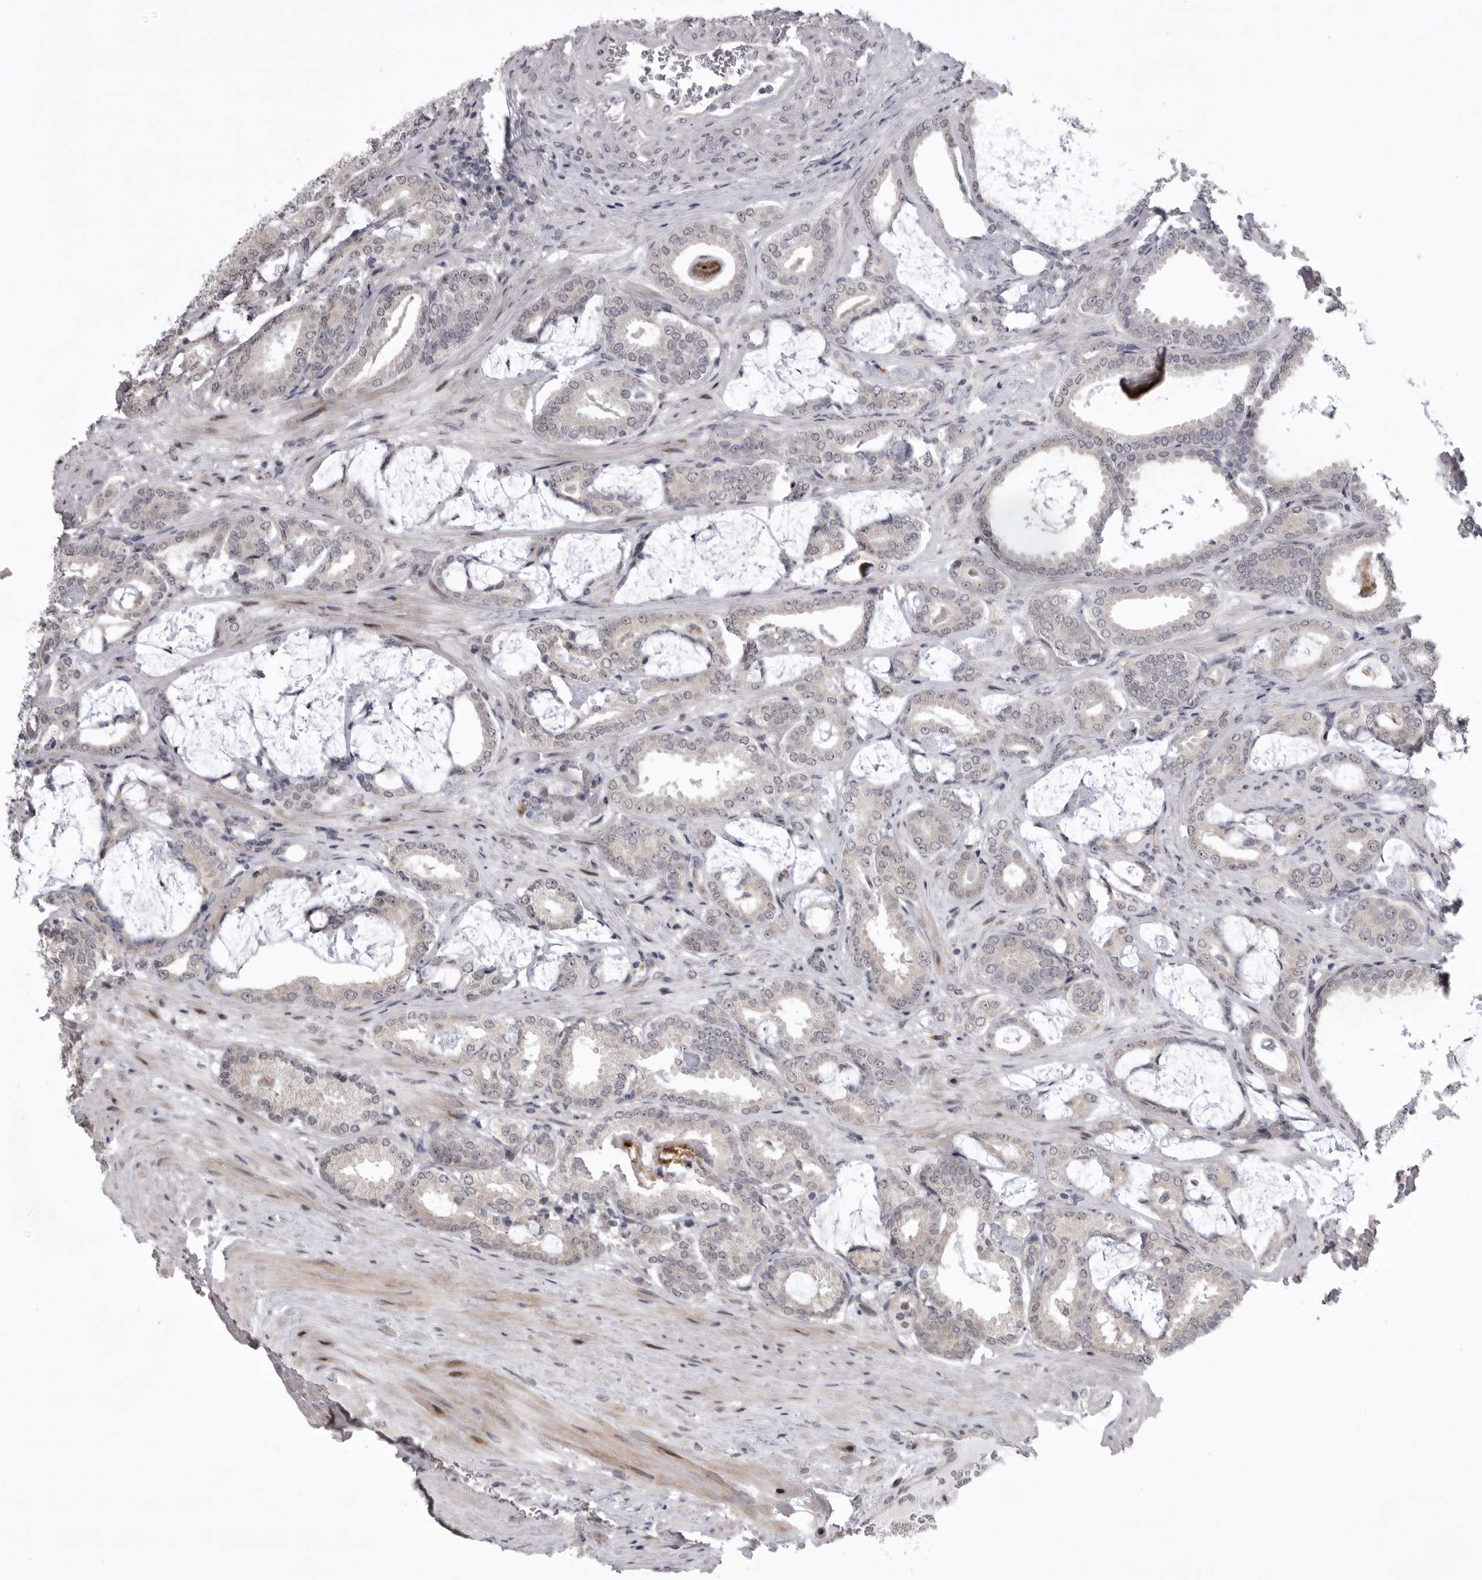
{"staining": {"intensity": "negative", "quantity": "none", "location": "none"}, "tissue": "prostate cancer", "cell_type": "Tumor cells", "image_type": "cancer", "snomed": [{"axis": "morphology", "description": "Adenocarcinoma, Low grade"}, {"axis": "topography", "description": "Prostate"}], "caption": "This is an immunohistochemistry (IHC) histopathology image of prostate cancer (adenocarcinoma (low-grade)). There is no staining in tumor cells.", "gene": "C1orf109", "patient": {"sex": "male", "age": 71}}